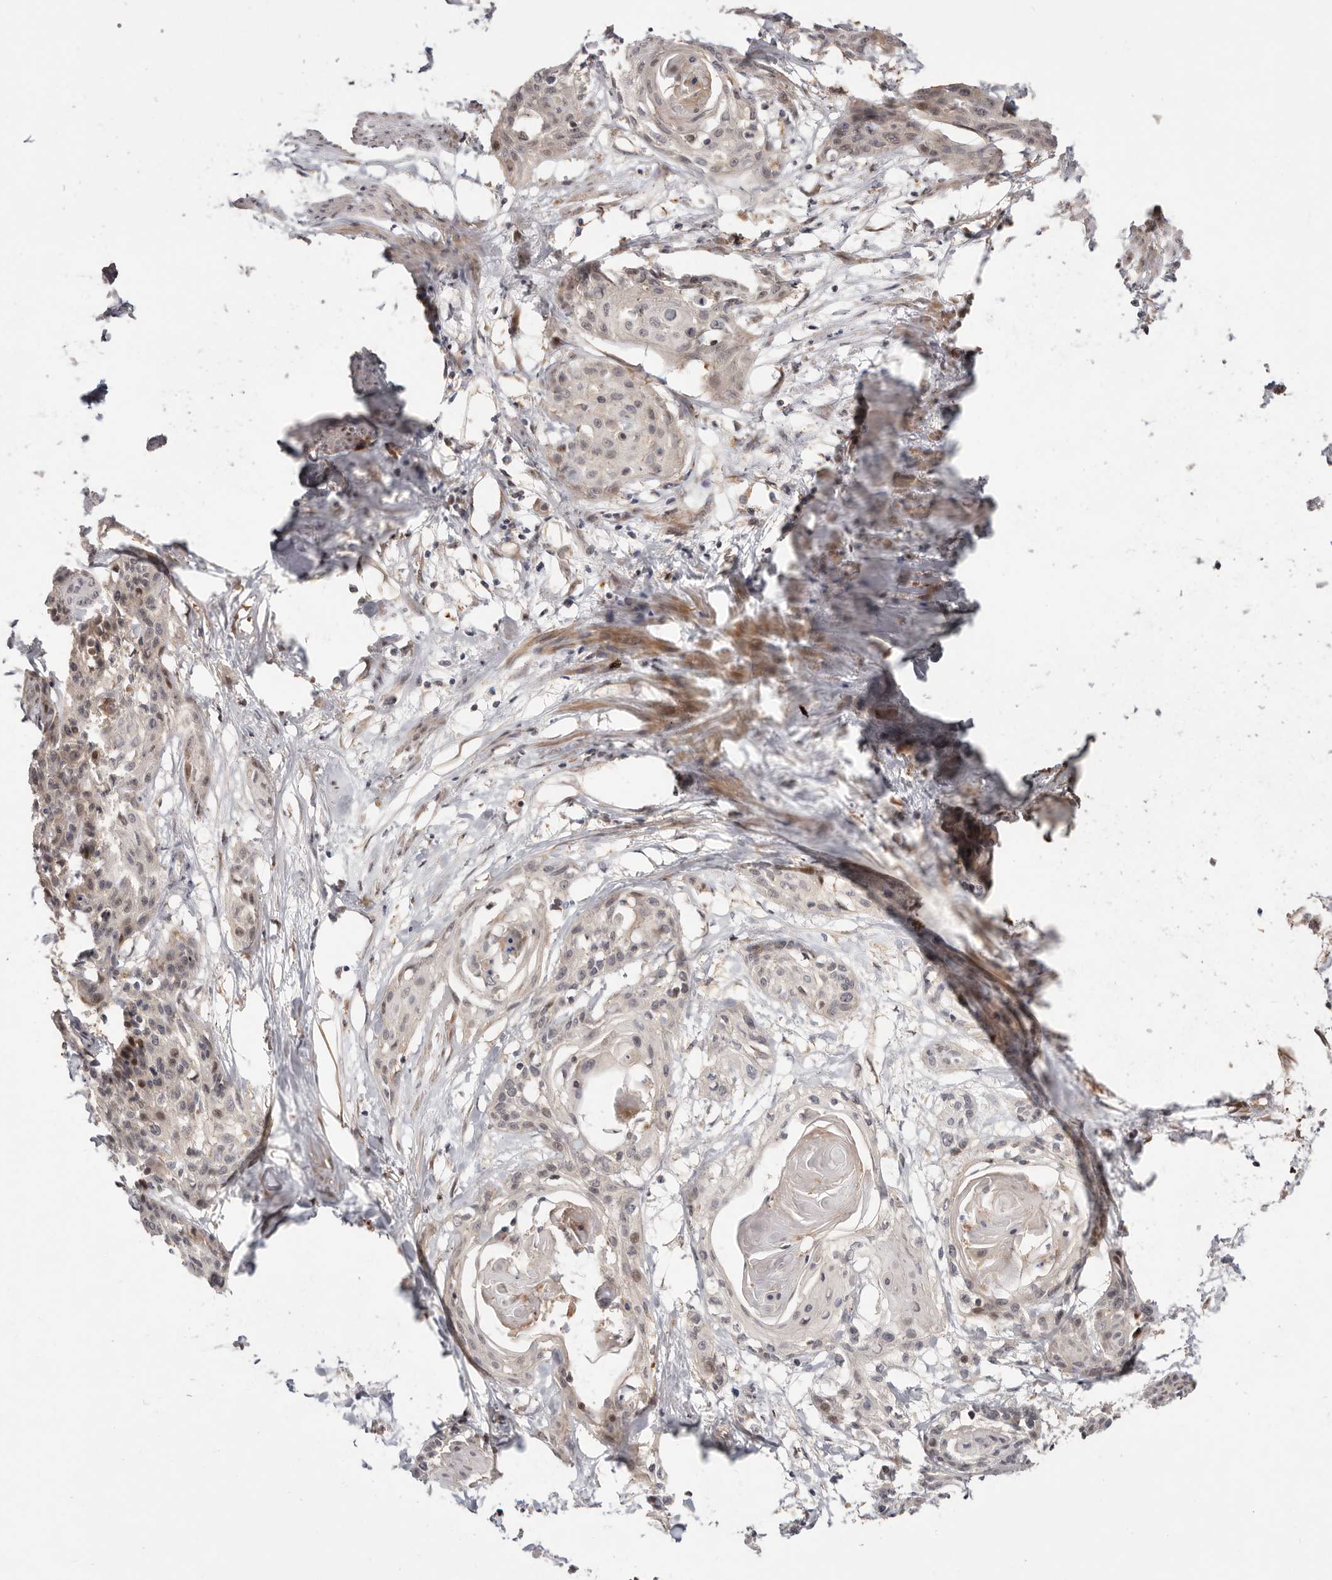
{"staining": {"intensity": "weak", "quantity": "<25%", "location": "nuclear"}, "tissue": "cervical cancer", "cell_type": "Tumor cells", "image_type": "cancer", "snomed": [{"axis": "morphology", "description": "Squamous cell carcinoma, NOS"}, {"axis": "topography", "description": "Cervix"}], "caption": "High magnification brightfield microscopy of squamous cell carcinoma (cervical) stained with DAB (3,3'-diaminobenzidine) (brown) and counterstained with hematoxylin (blue): tumor cells show no significant positivity.", "gene": "USP33", "patient": {"sex": "female", "age": 57}}